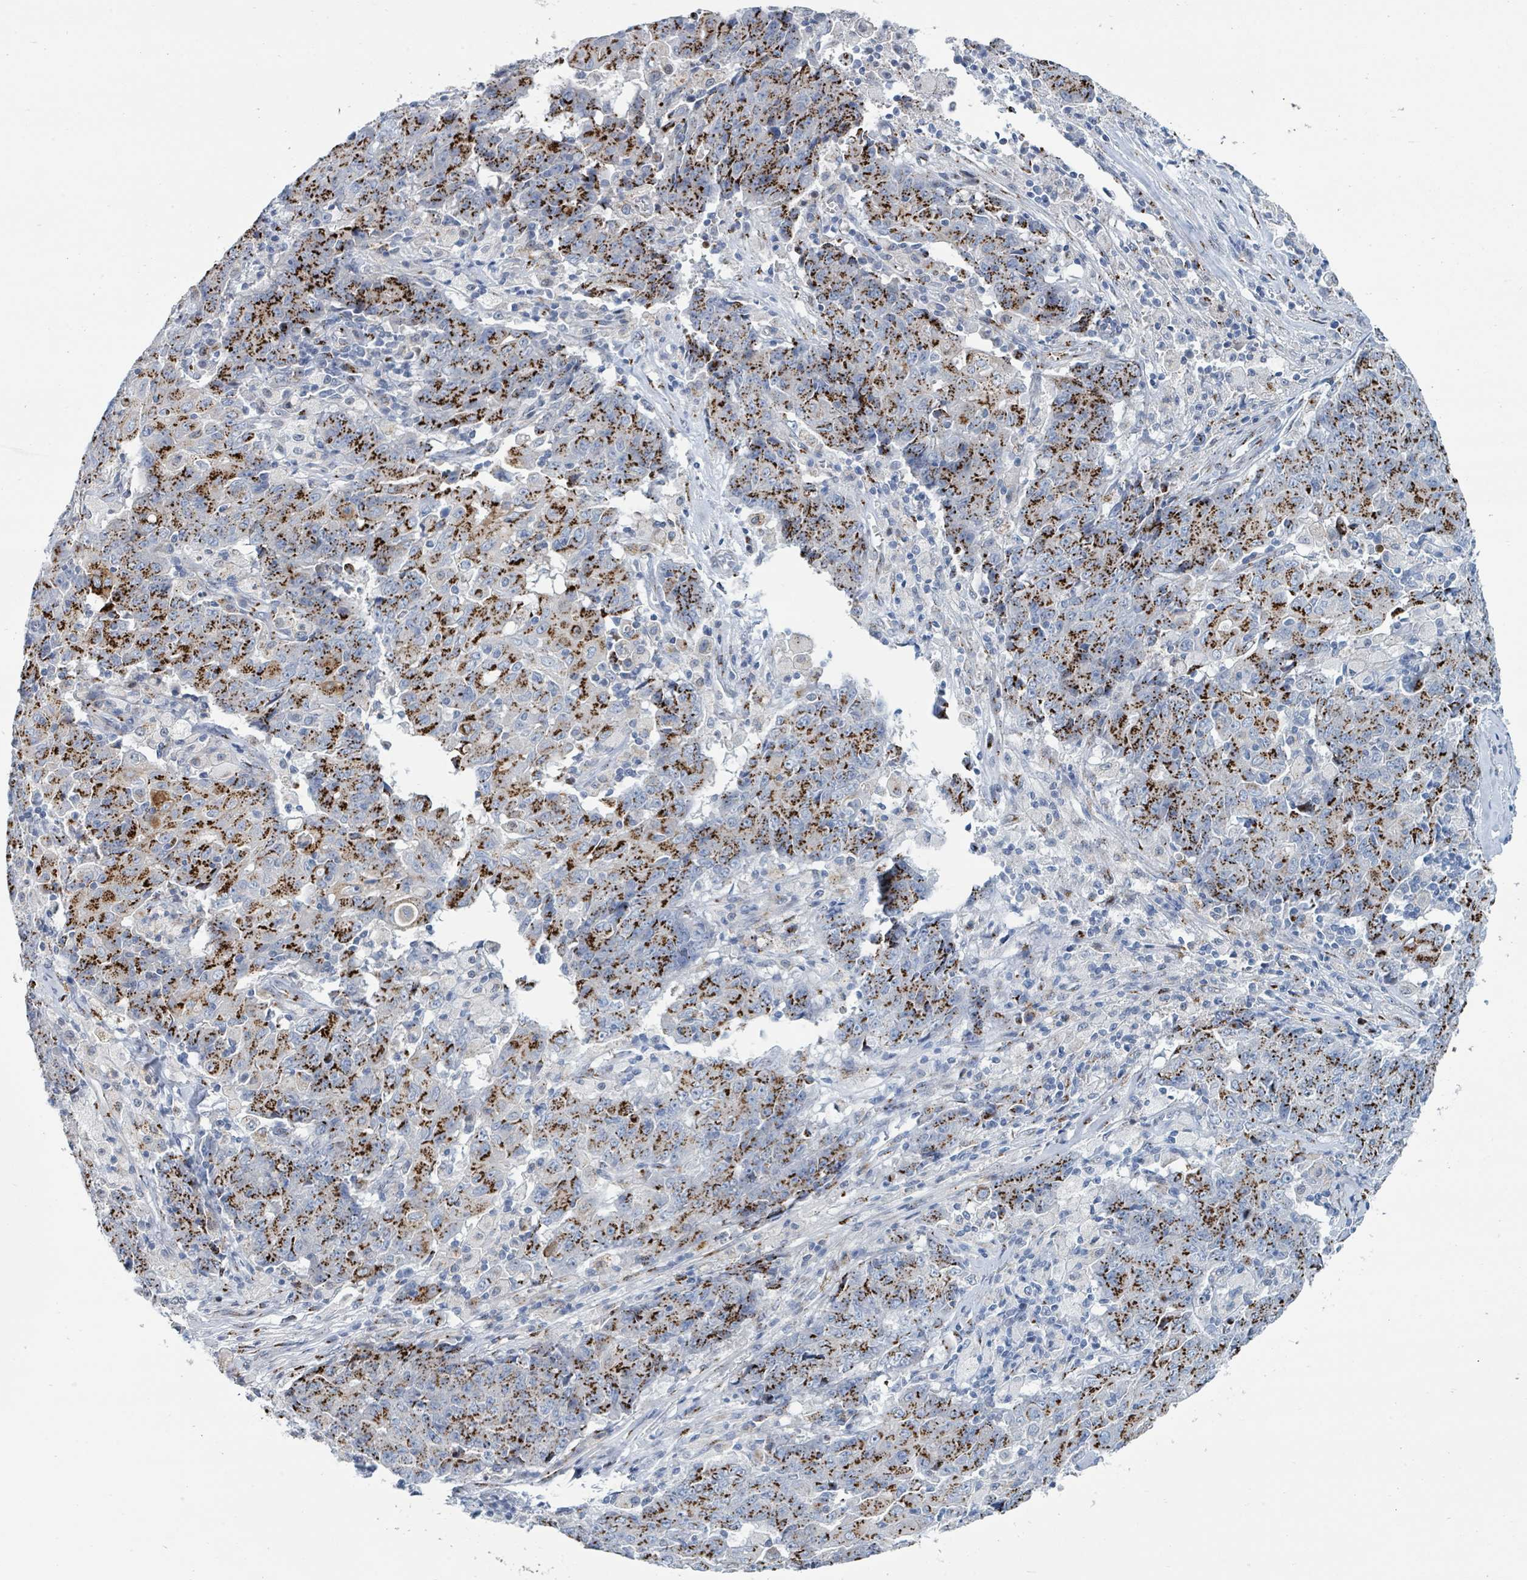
{"staining": {"intensity": "strong", "quantity": "25%-75%", "location": "cytoplasmic/membranous"}, "tissue": "ovarian cancer", "cell_type": "Tumor cells", "image_type": "cancer", "snomed": [{"axis": "morphology", "description": "Carcinoma, endometroid"}, {"axis": "topography", "description": "Ovary"}], "caption": "This is an image of immunohistochemistry staining of endometroid carcinoma (ovarian), which shows strong positivity in the cytoplasmic/membranous of tumor cells.", "gene": "DCAF5", "patient": {"sex": "female", "age": 42}}